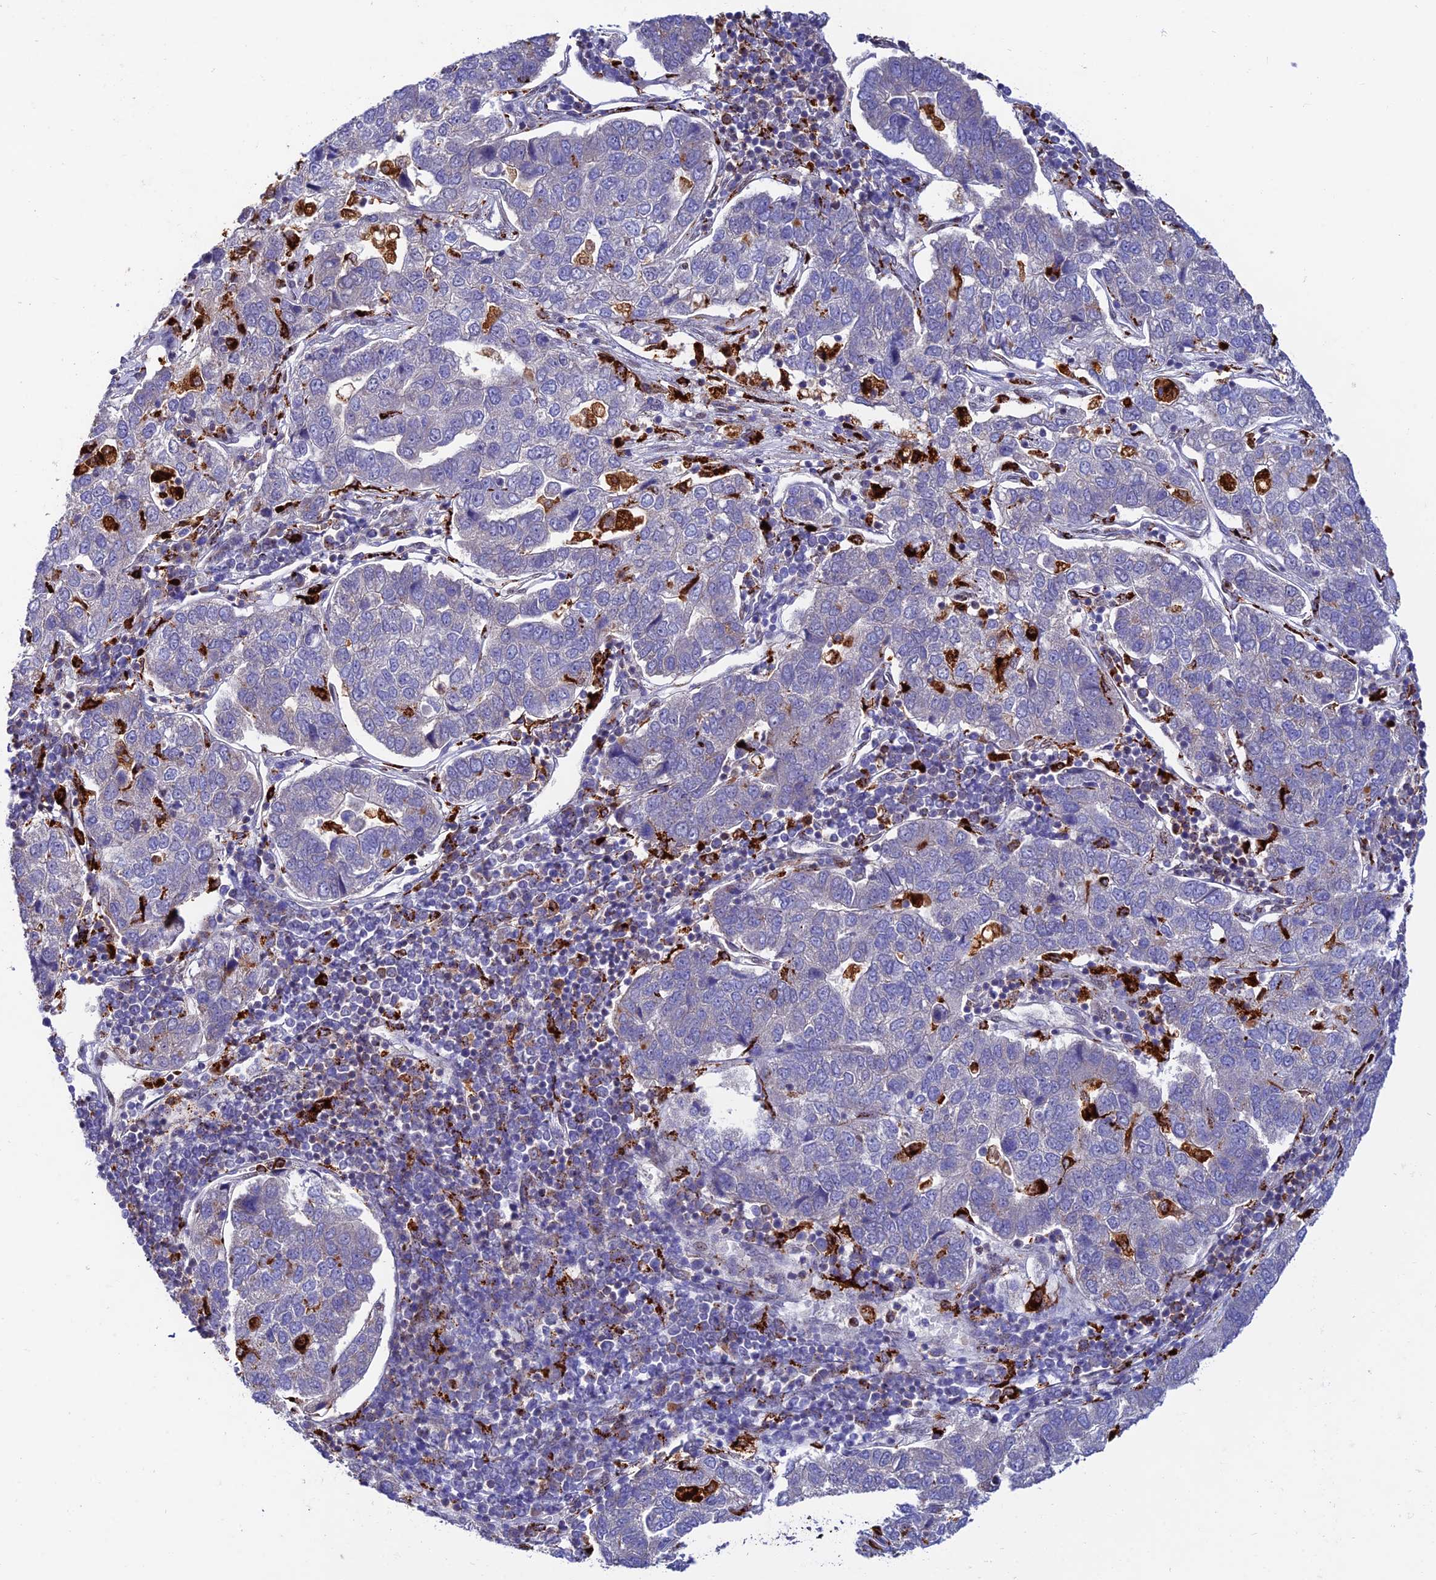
{"staining": {"intensity": "negative", "quantity": "none", "location": "none"}, "tissue": "pancreatic cancer", "cell_type": "Tumor cells", "image_type": "cancer", "snomed": [{"axis": "morphology", "description": "Adenocarcinoma, NOS"}, {"axis": "topography", "description": "Pancreas"}], "caption": "Human pancreatic cancer stained for a protein using immunohistochemistry shows no expression in tumor cells.", "gene": "HIC1", "patient": {"sex": "female", "age": 61}}